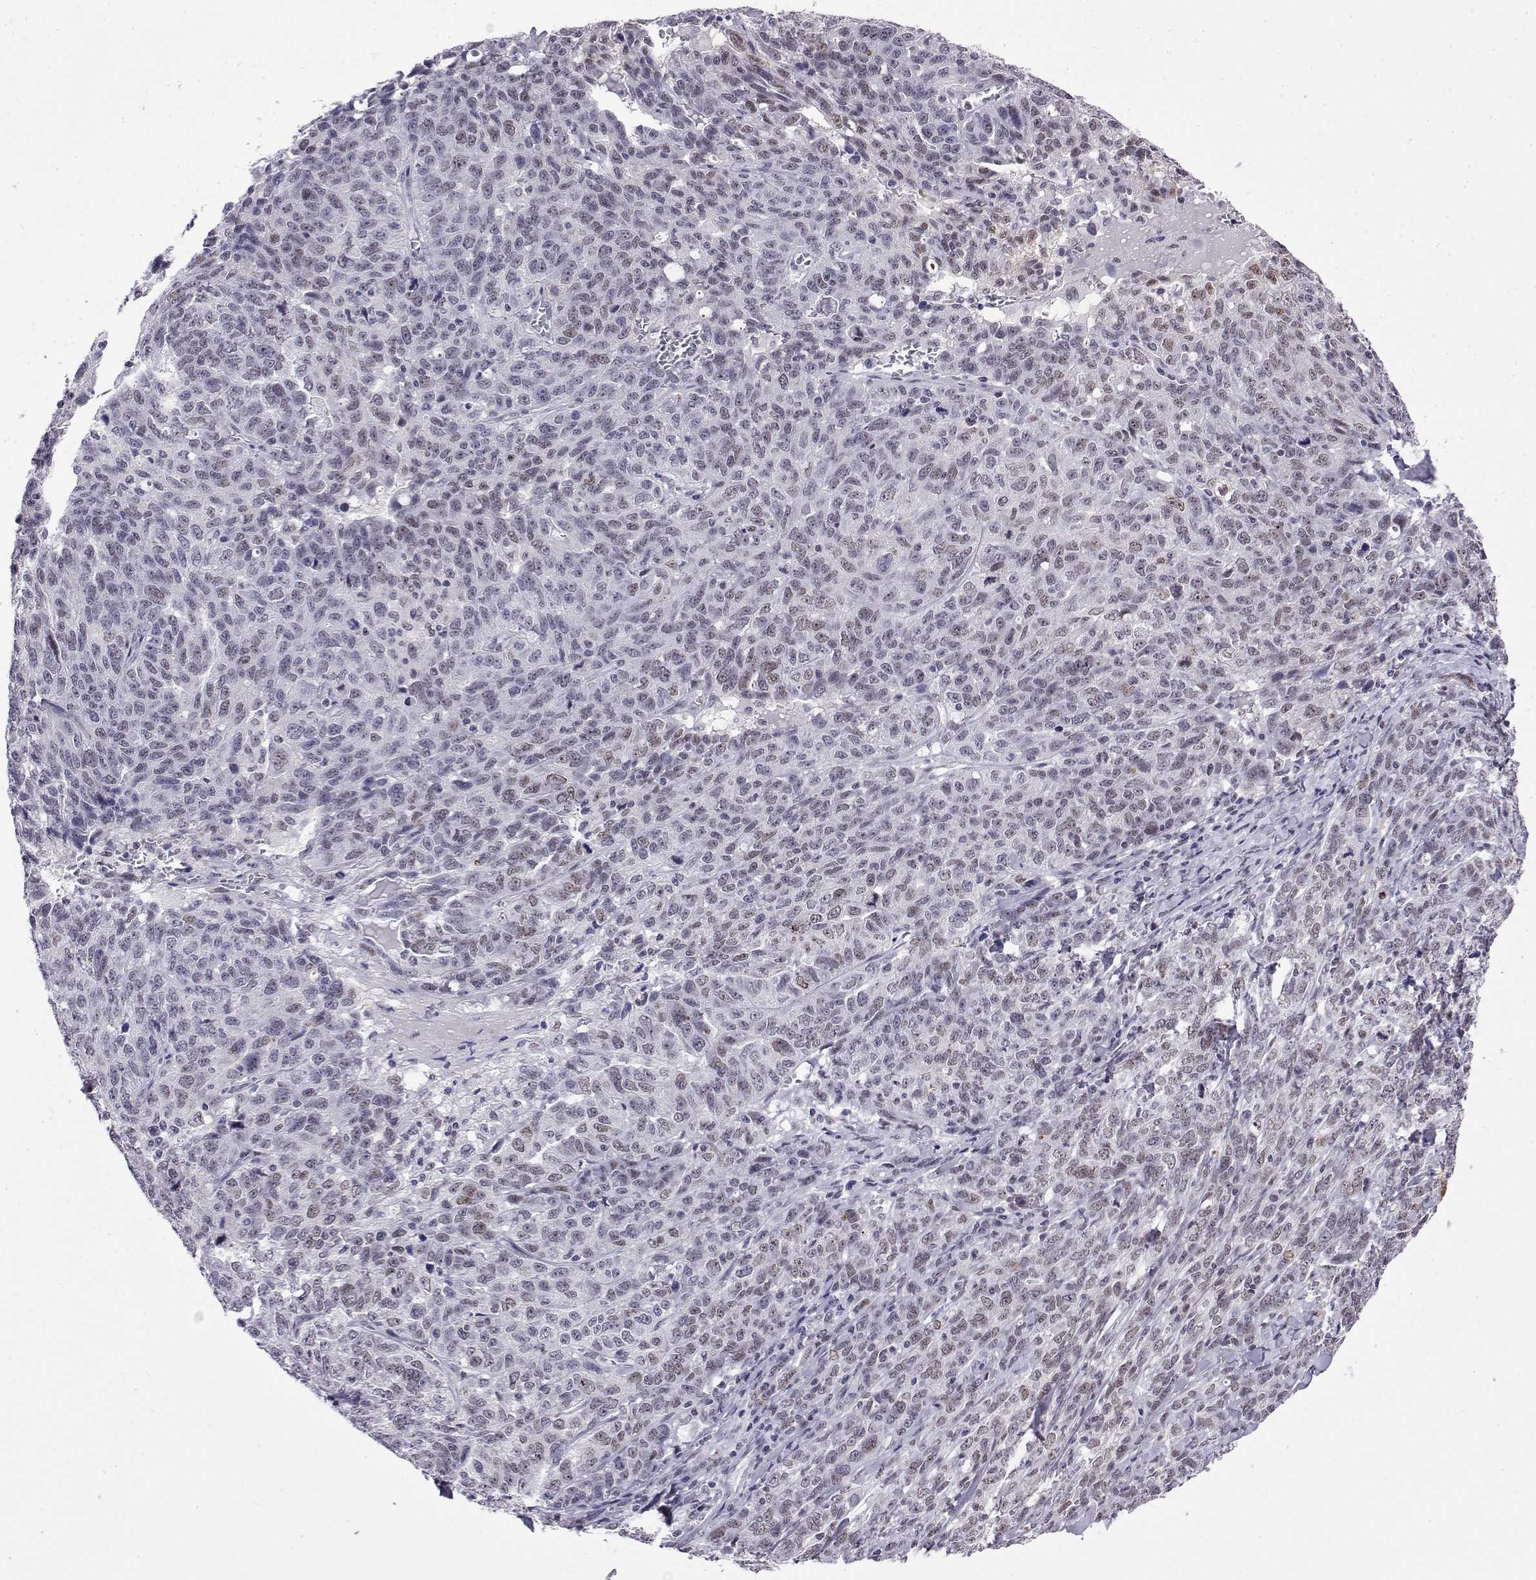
{"staining": {"intensity": "weak", "quantity": "<25%", "location": "nuclear"}, "tissue": "ovarian cancer", "cell_type": "Tumor cells", "image_type": "cancer", "snomed": [{"axis": "morphology", "description": "Cystadenocarcinoma, serous, NOS"}, {"axis": "topography", "description": "Ovary"}], "caption": "IHC photomicrograph of neoplastic tissue: serous cystadenocarcinoma (ovarian) stained with DAB exhibits no significant protein positivity in tumor cells.", "gene": "POLDIP3", "patient": {"sex": "female", "age": 71}}